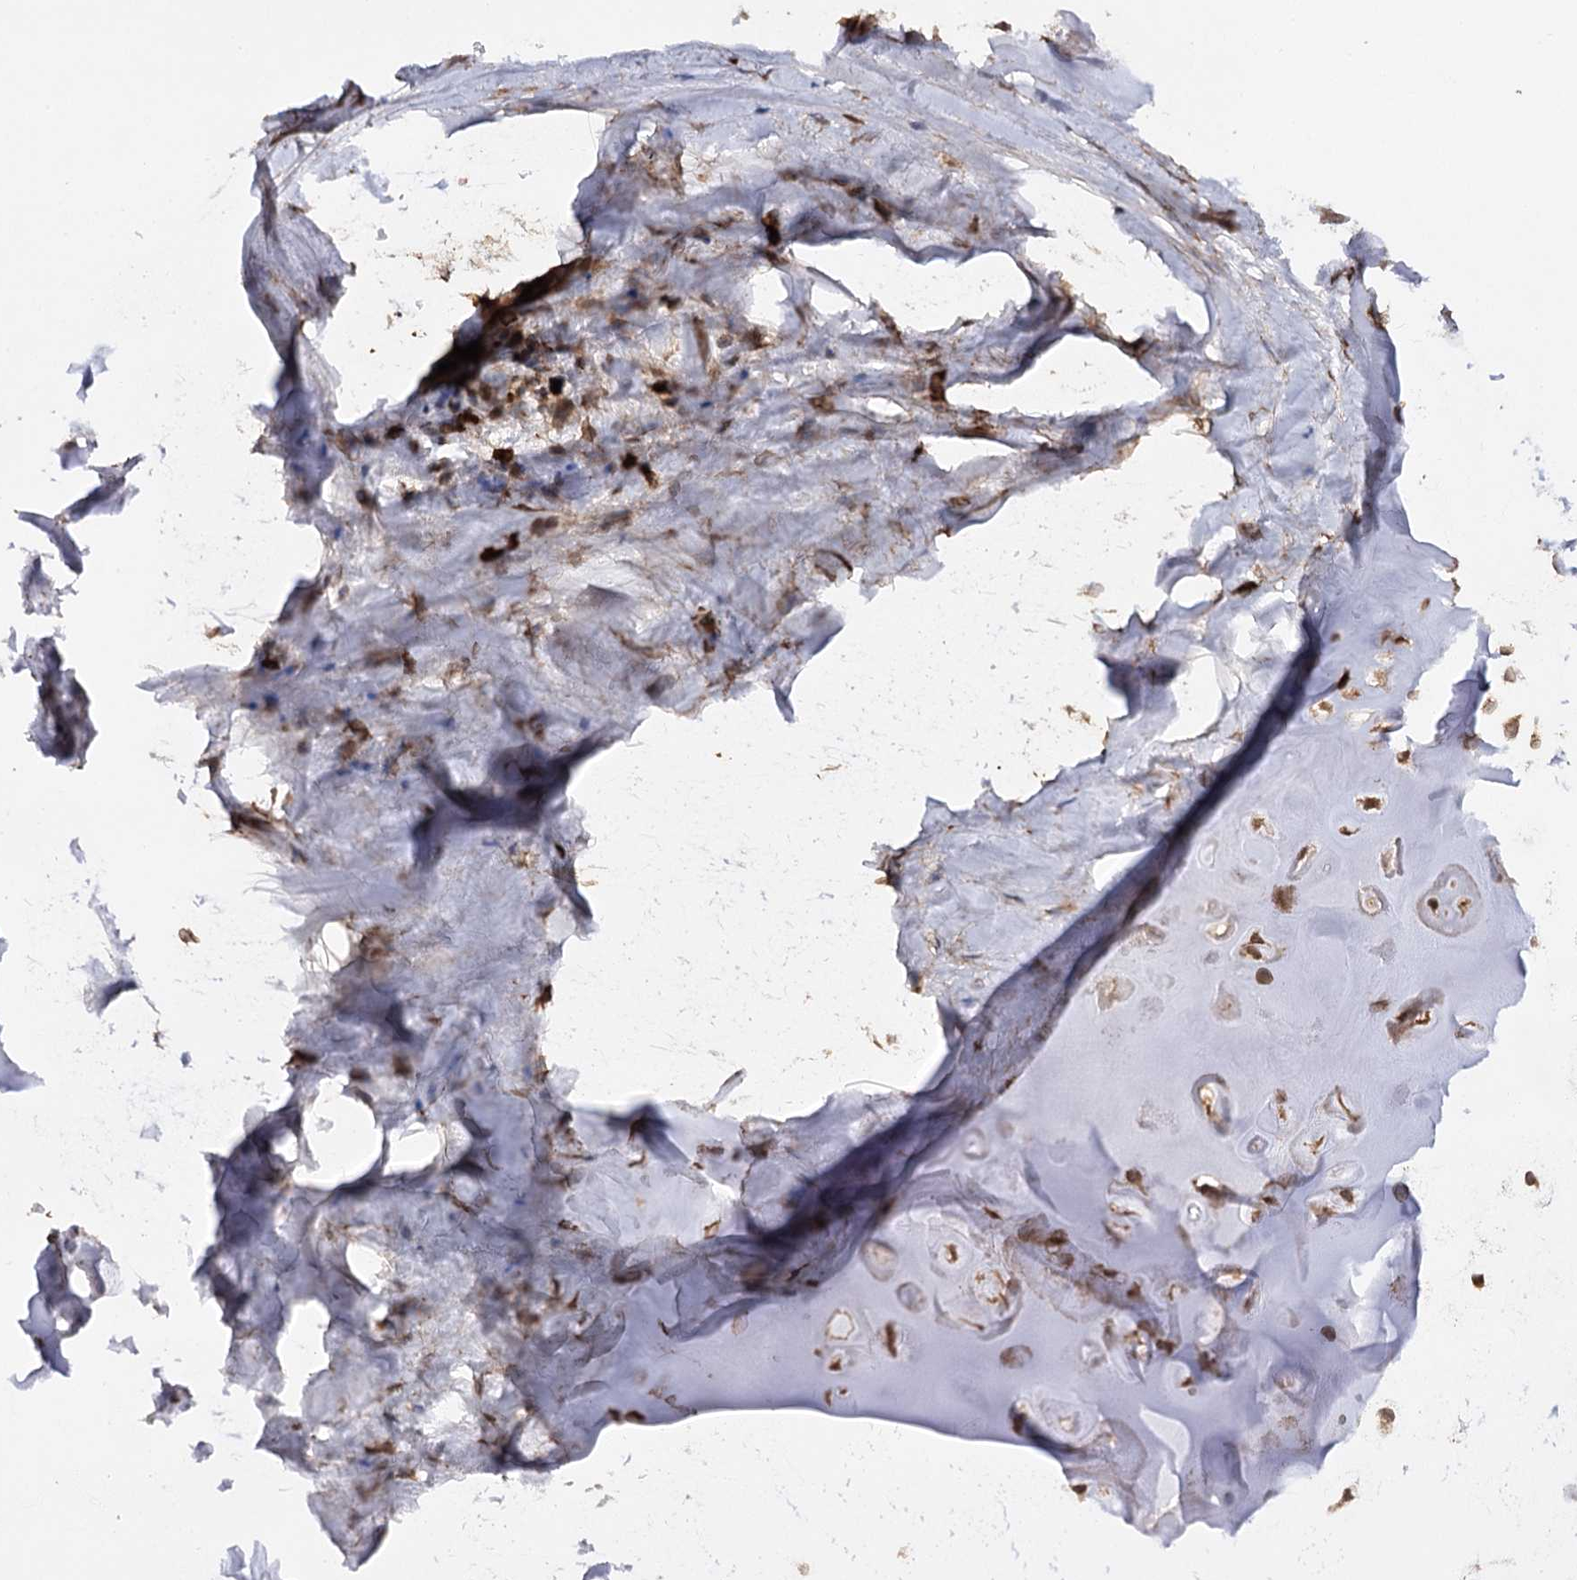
{"staining": {"intensity": "moderate", "quantity": "<25%", "location": "cytoplasmic/membranous"}, "tissue": "adipose tissue", "cell_type": "Adipocytes", "image_type": "normal", "snomed": [{"axis": "morphology", "description": "Normal tissue, NOS"}, {"axis": "topography", "description": "Lymph node"}, {"axis": "topography", "description": "Cartilage tissue"}, {"axis": "topography", "description": "Bronchus"}], "caption": "Immunohistochemistry of benign adipose tissue shows low levels of moderate cytoplasmic/membranous staining in approximately <25% of adipocytes.", "gene": "FGFR1OP2", "patient": {"sex": "male", "age": 63}}